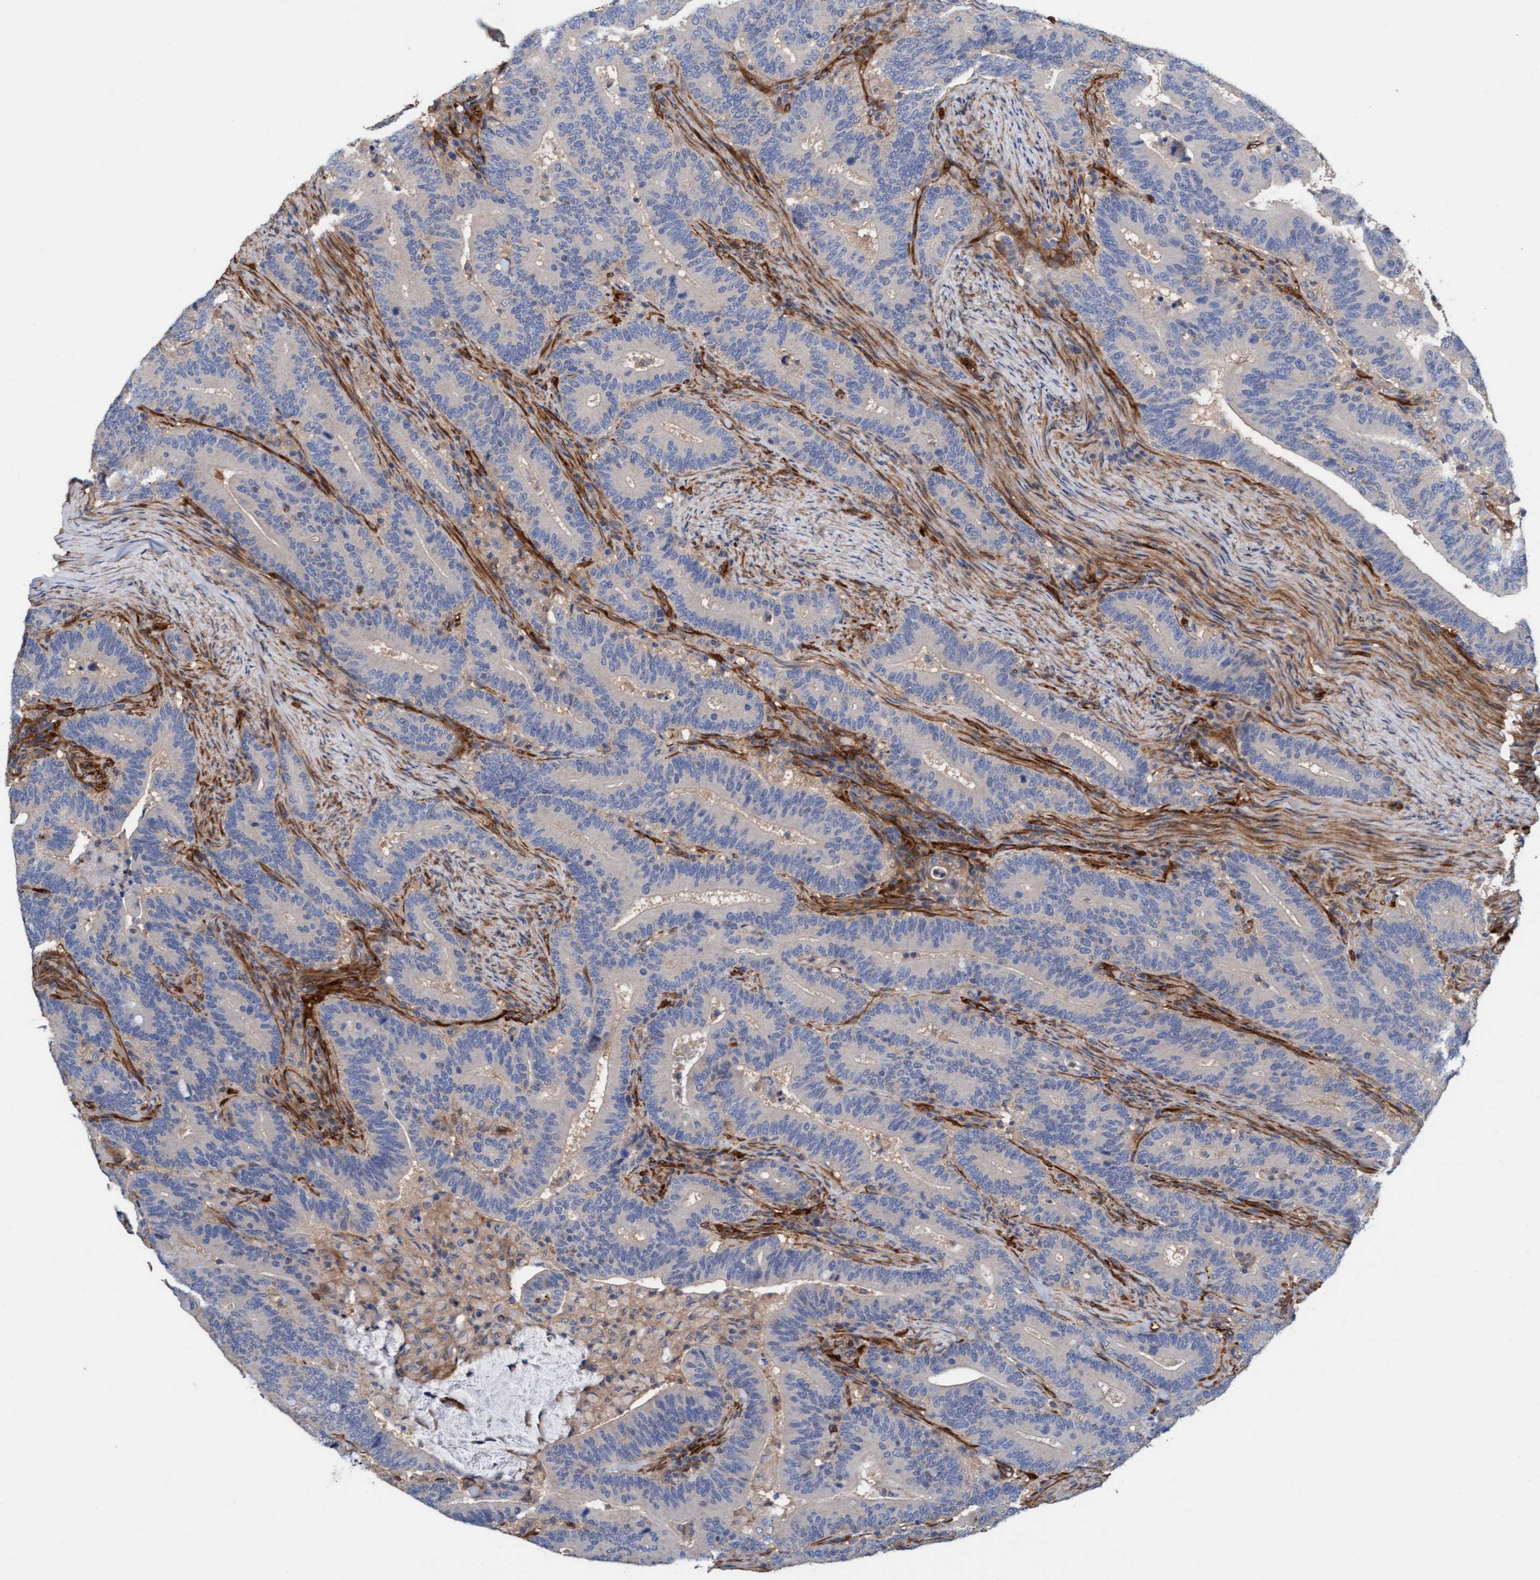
{"staining": {"intensity": "negative", "quantity": "none", "location": "none"}, "tissue": "colorectal cancer", "cell_type": "Tumor cells", "image_type": "cancer", "snomed": [{"axis": "morphology", "description": "Adenocarcinoma, NOS"}, {"axis": "topography", "description": "Colon"}], "caption": "Tumor cells show no significant protein staining in colorectal cancer. The staining was performed using DAB to visualize the protein expression in brown, while the nuclei were stained in blue with hematoxylin (Magnification: 20x).", "gene": "FMNL3", "patient": {"sex": "female", "age": 66}}